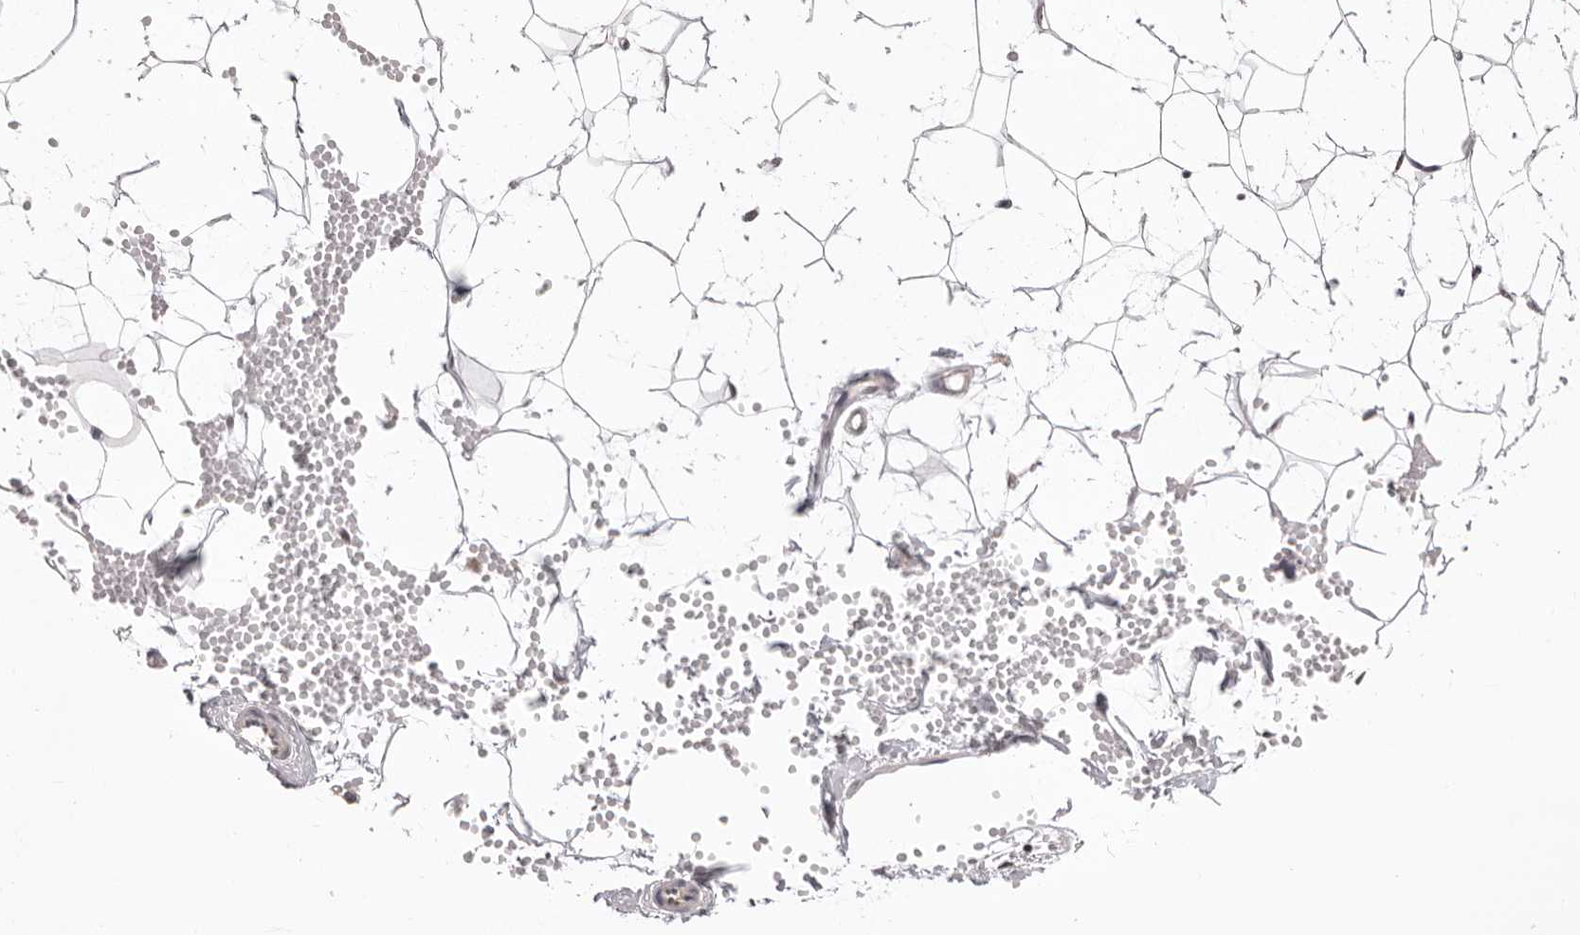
{"staining": {"intensity": "negative", "quantity": "none", "location": "none"}, "tissue": "adipose tissue", "cell_type": "Adipocytes", "image_type": "normal", "snomed": [{"axis": "morphology", "description": "Normal tissue, NOS"}, {"axis": "topography", "description": "Breast"}], "caption": "High magnification brightfield microscopy of benign adipose tissue stained with DAB (brown) and counterstained with hematoxylin (blue): adipocytes show no significant expression.", "gene": "ZC3H11A", "patient": {"sex": "female", "age": 23}}